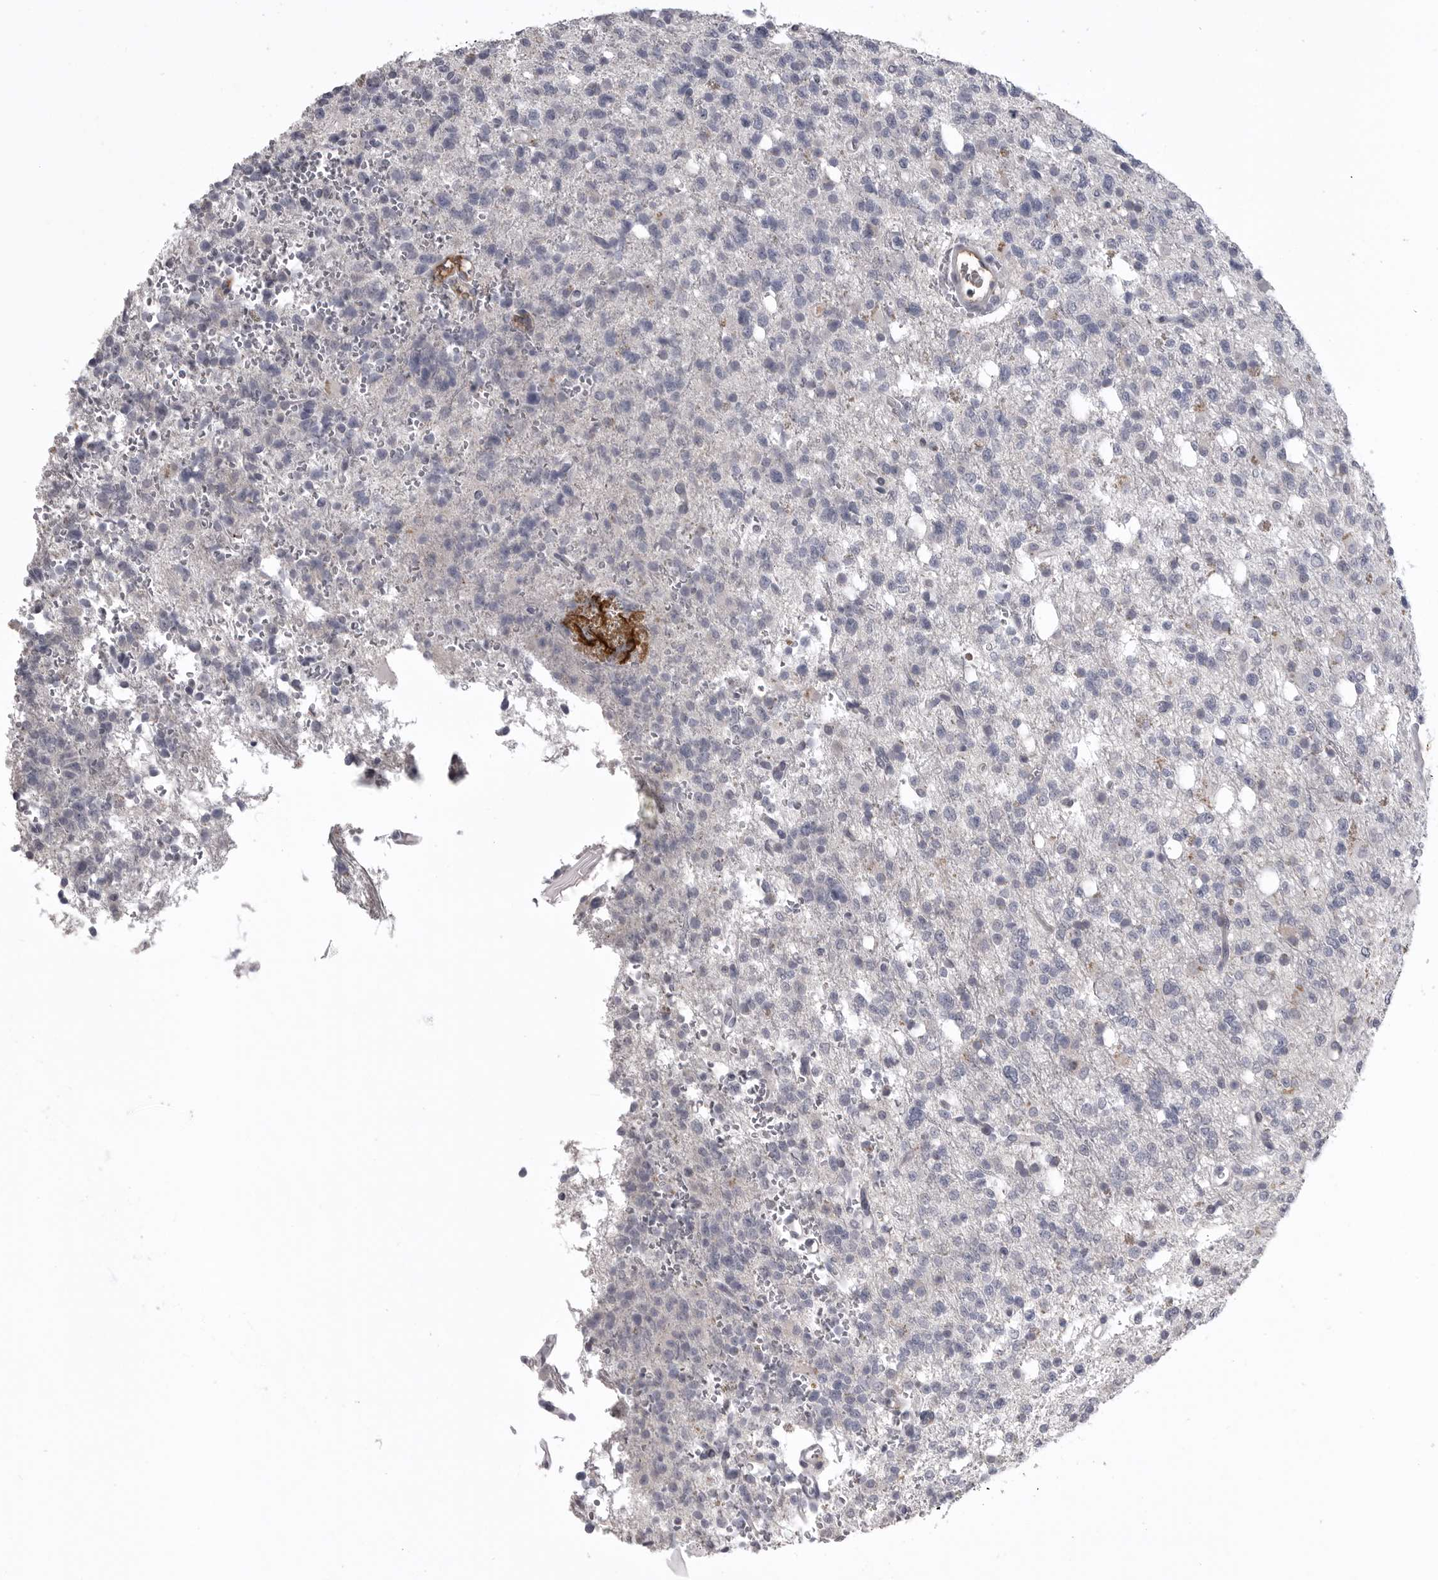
{"staining": {"intensity": "negative", "quantity": "none", "location": "none"}, "tissue": "glioma", "cell_type": "Tumor cells", "image_type": "cancer", "snomed": [{"axis": "morphology", "description": "Glioma, malignant, High grade"}, {"axis": "topography", "description": "Brain"}], "caption": "IHC of human malignant high-grade glioma displays no positivity in tumor cells. The staining is performed using DAB (3,3'-diaminobenzidine) brown chromogen with nuclei counter-stained in using hematoxylin.", "gene": "SERPING1", "patient": {"sex": "female", "age": 62}}